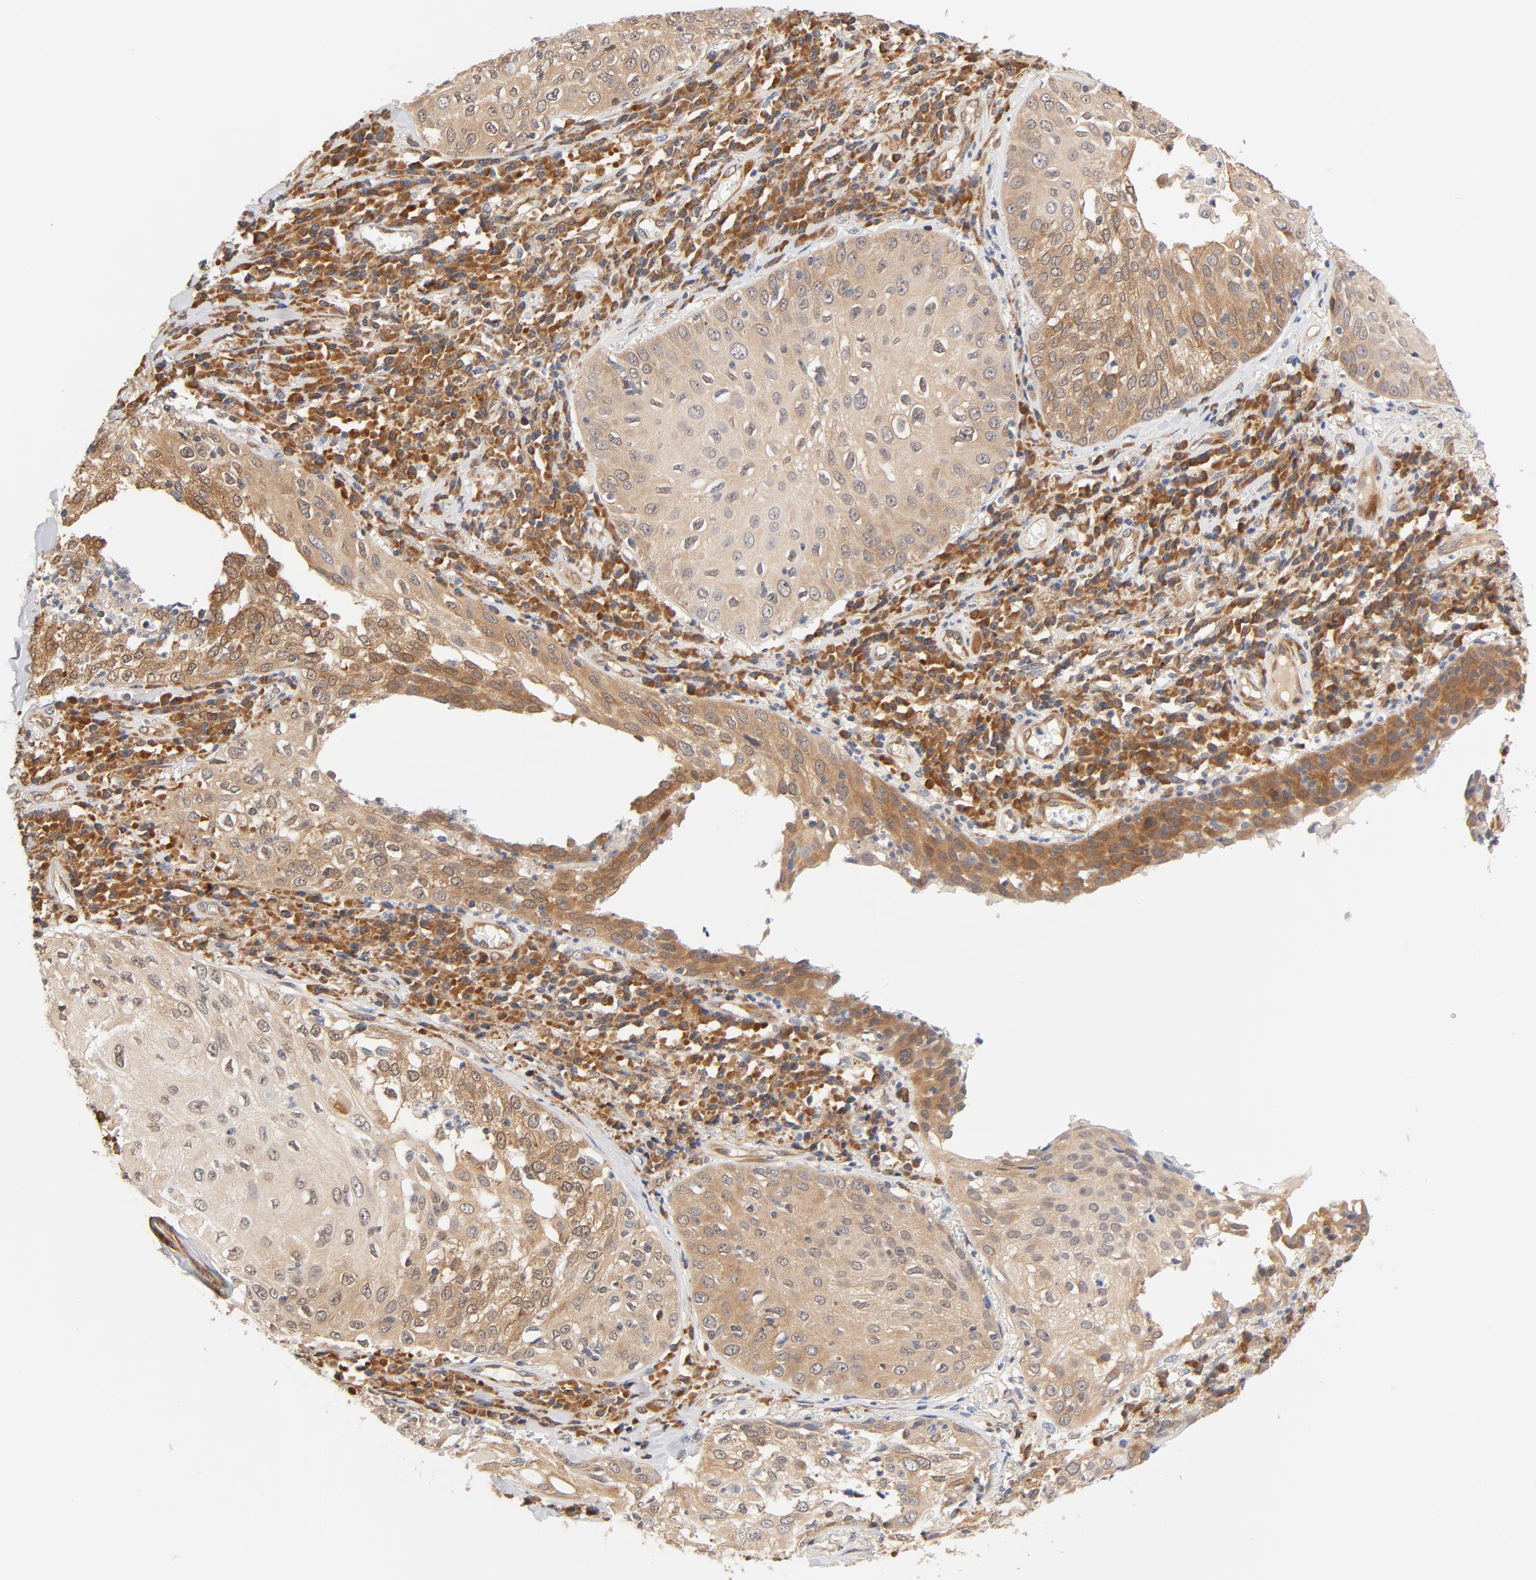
{"staining": {"intensity": "moderate", "quantity": ">75%", "location": "cytoplasmic/membranous"}, "tissue": "skin cancer", "cell_type": "Tumor cells", "image_type": "cancer", "snomed": [{"axis": "morphology", "description": "Squamous cell carcinoma, NOS"}, {"axis": "topography", "description": "Skin"}], "caption": "Approximately >75% of tumor cells in skin cancer exhibit moderate cytoplasmic/membranous protein staining as visualized by brown immunohistochemical staining.", "gene": "EIF4E", "patient": {"sex": "male", "age": 65}}